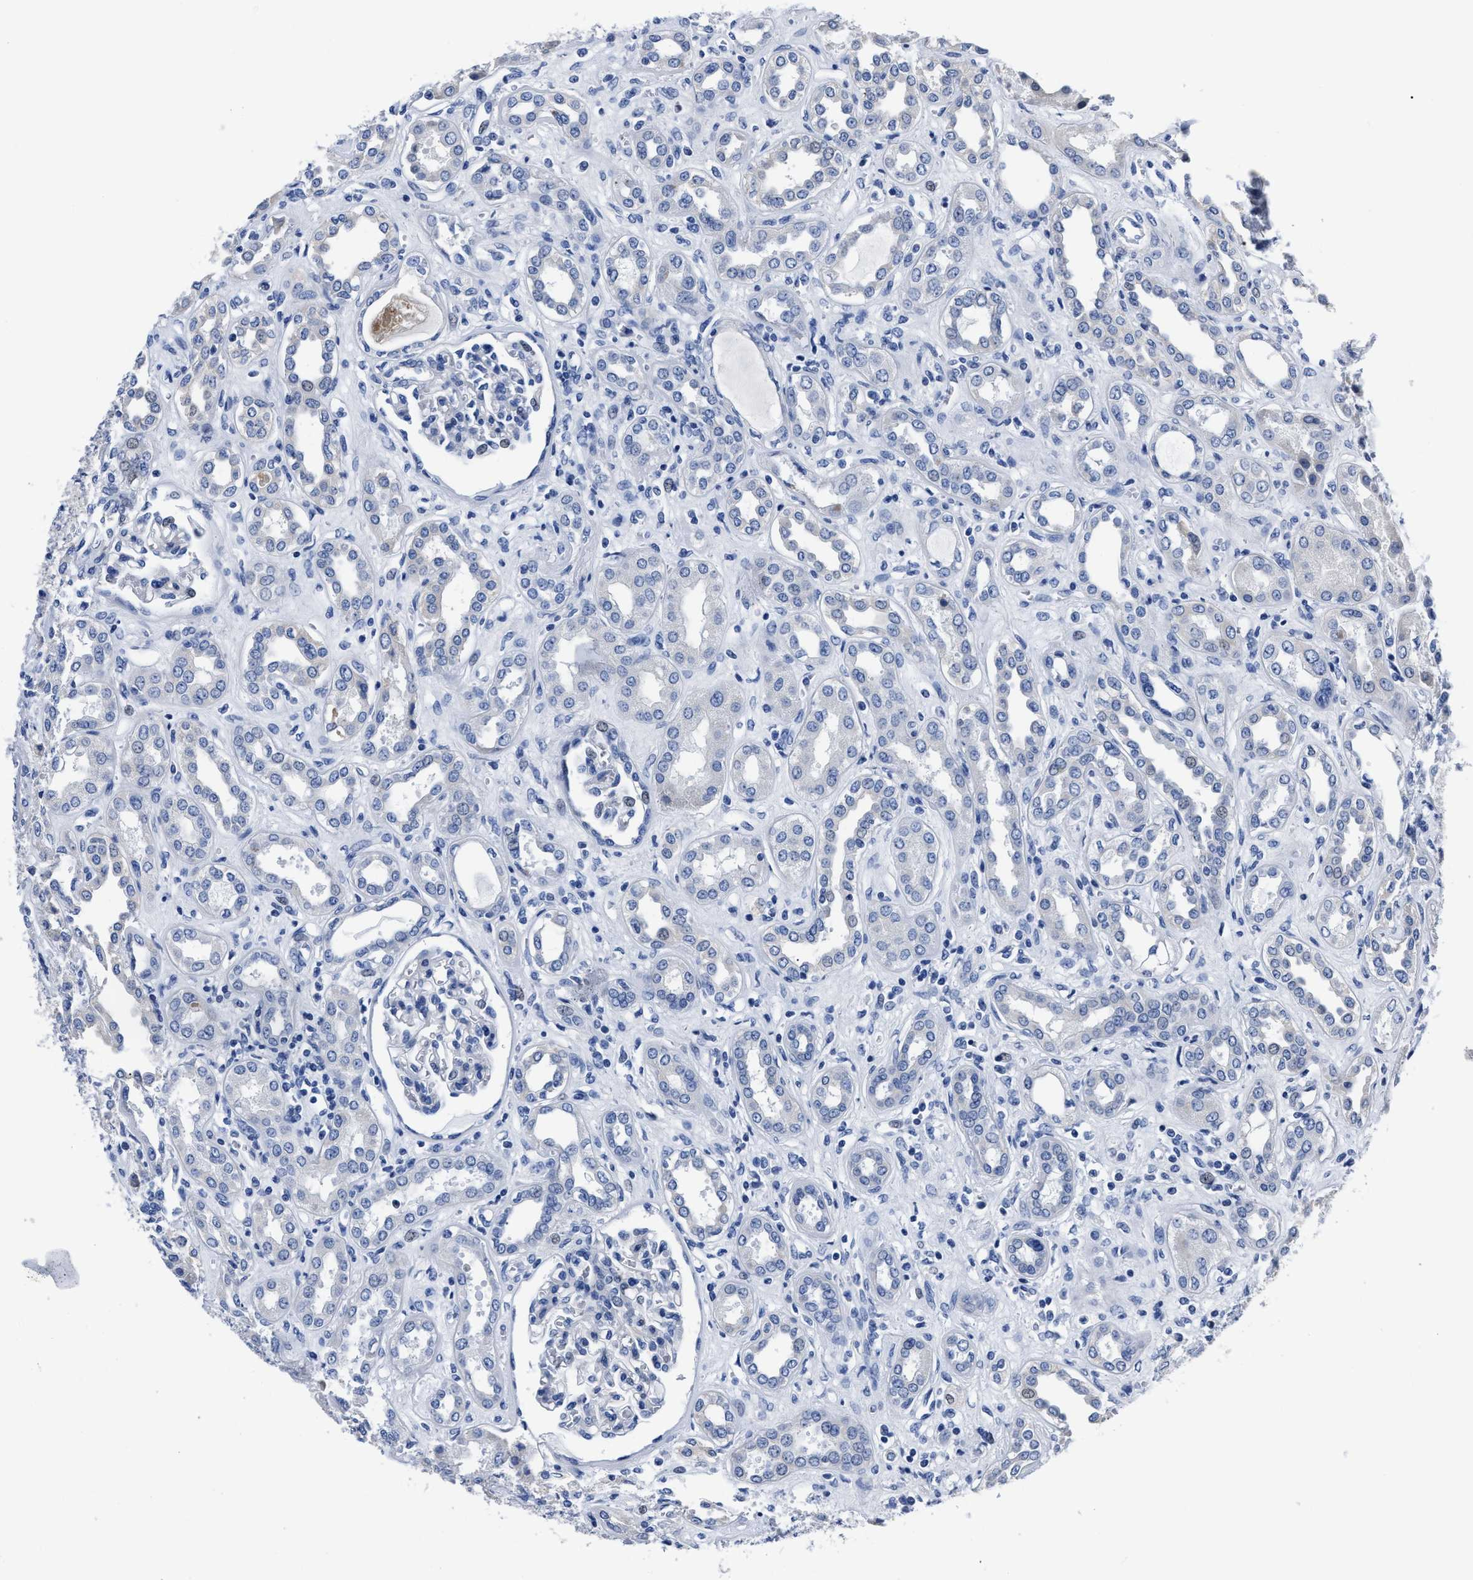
{"staining": {"intensity": "negative", "quantity": "none", "location": "none"}, "tissue": "kidney", "cell_type": "Cells in glomeruli", "image_type": "normal", "snomed": [{"axis": "morphology", "description": "Normal tissue, NOS"}, {"axis": "topography", "description": "Kidney"}], "caption": "DAB (3,3'-diaminobenzidine) immunohistochemical staining of normal human kidney exhibits no significant expression in cells in glomeruli.", "gene": "MOV10L1", "patient": {"sex": "male", "age": 59}}